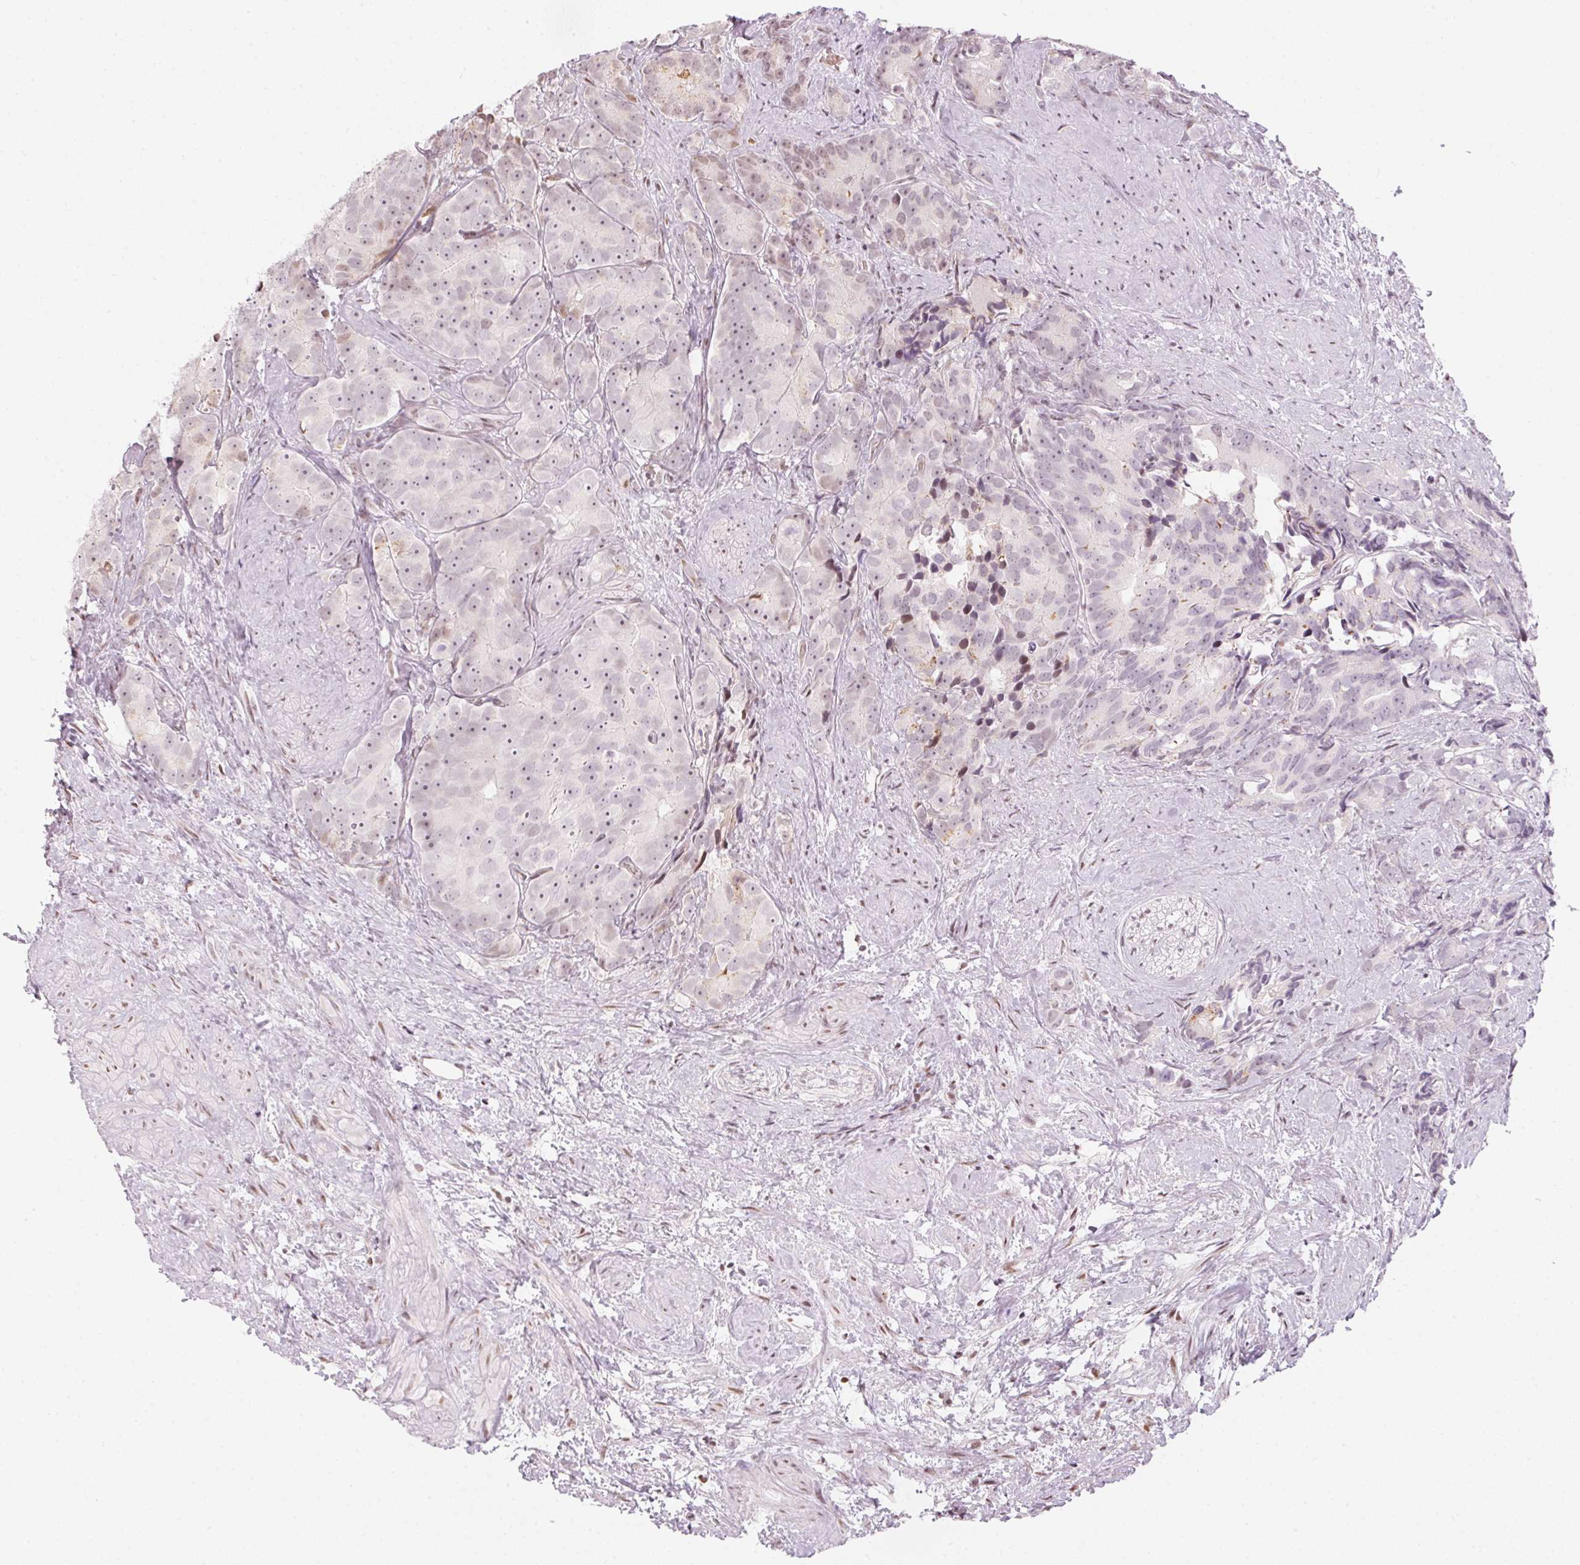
{"staining": {"intensity": "weak", "quantity": "<25%", "location": "nuclear"}, "tissue": "prostate cancer", "cell_type": "Tumor cells", "image_type": "cancer", "snomed": [{"axis": "morphology", "description": "Adenocarcinoma, High grade"}, {"axis": "topography", "description": "Prostate"}], "caption": "Human prostate cancer (high-grade adenocarcinoma) stained for a protein using immunohistochemistry (IHC) reveals no staining in tumor cells.", "gene": "KAT6A", "patient": {"sex": "male", "age": 90}}